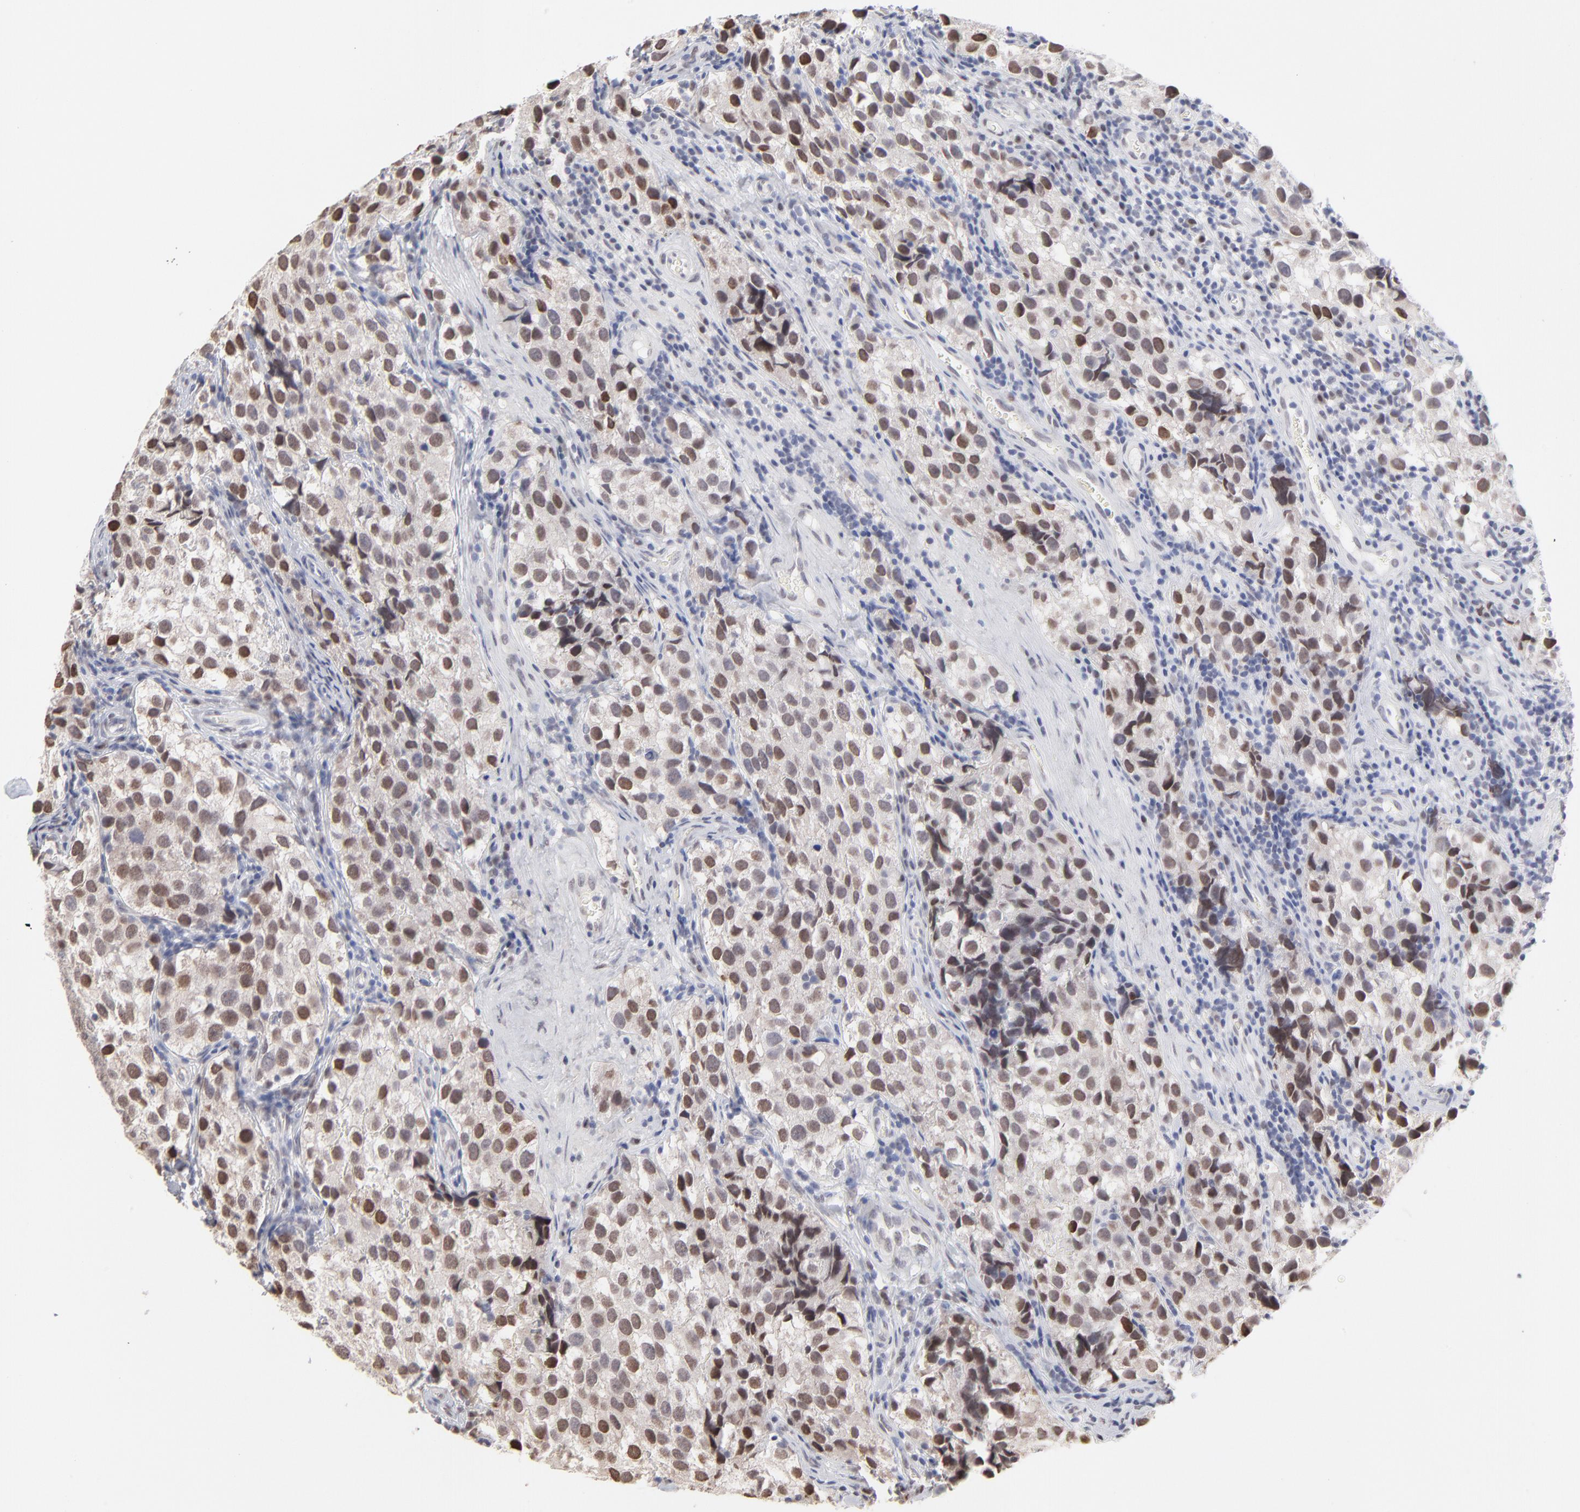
{"staining": {"intensity": "moderate", "quantity": ">75%", "location": "nuclear"}, "tissue": "testis cancer", "cell_type": "Tumor cells", "image_type": "cancer", "snomed": [{"axis": "morphology", "description": "Seminoma, NOS"}, {"axis": "topography", "description": "Testis"}], "caption": "Moderate nuclear protein staining is present in about >75% of tumor cells in testis seminoma. (Brightfield microscopy of DAB IHC at high magnification).", "gene": "RBM3", "patient": {"sex": "male", "age": 39}}